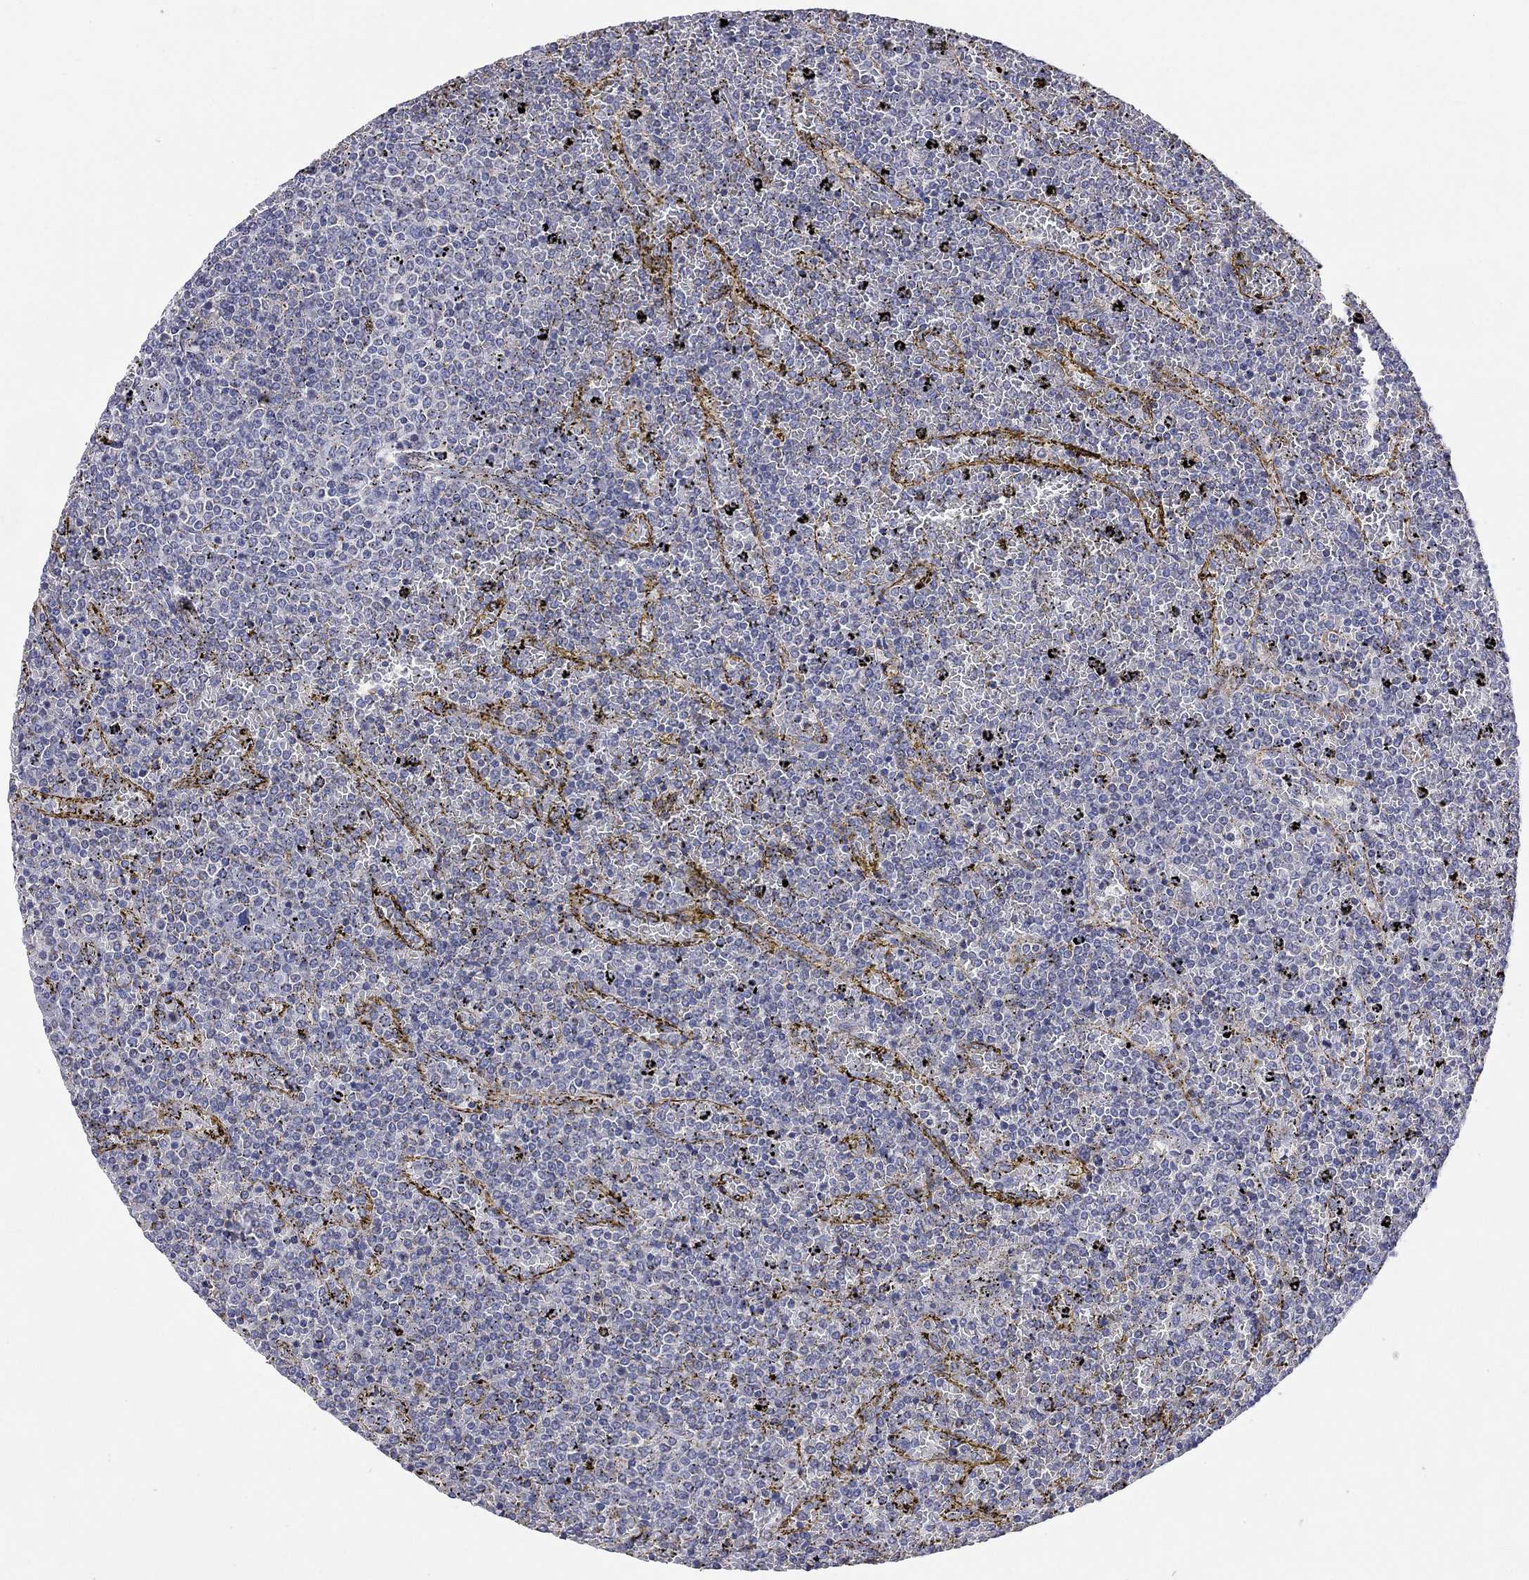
{"staining": {"intensity": "negative", "quantity": "none", "location": "none"}, "tissue": "lymphoma", "cell_type": "Tumor cells", "image_type": "cancer", "snomed": [{"axis": "morphology", "description": "Malignant lymphoma, non-Hodgkin's type, Low grade"}, {"axis": "topography", "description": "Spleen"}], "caption": "This is a micrograph of IHC staining of lymphoma, which shows no staining in tumor cells.", "gene": "RCAN1", "patient": {"sex": "female", "age": 77}}